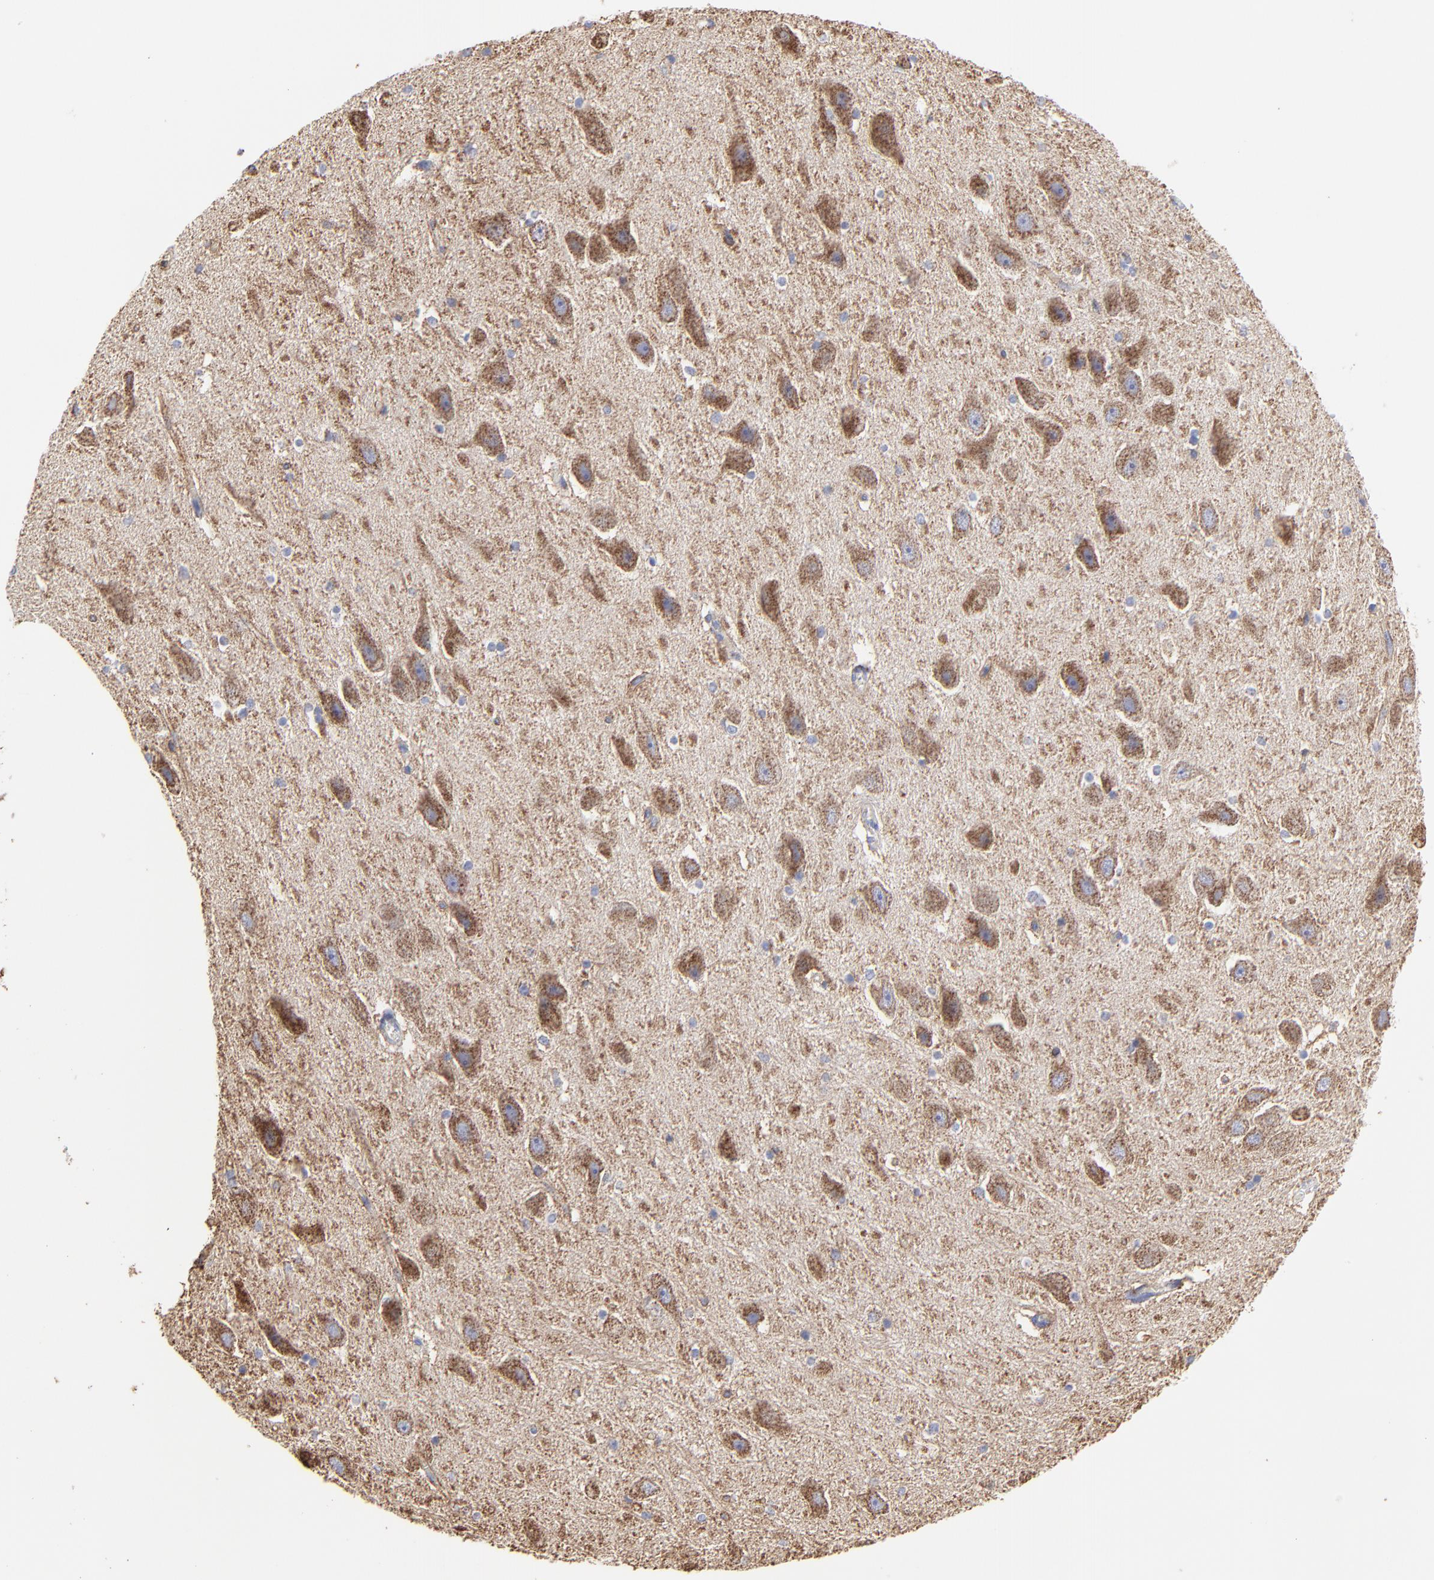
{"staining": {"intensity": "negative", "quantity": "none", "location": "none"}, "tissue": "hippocampus", "cell_type": "Glial cells", "image_type": "normal", "snomed": [{"axis": "morphology", "description": "Normal tissue, NOS"}, {"axis": "topography", "description": "Hippocampus"}], "caption": "This image is of benign hippocampus stained with IHC to label a protein in brown with the nuclei are counter-stained blue. There is no expression in glial cells.", "gene": "PINK1", "patient": {"sex": "female", "age": 19}}